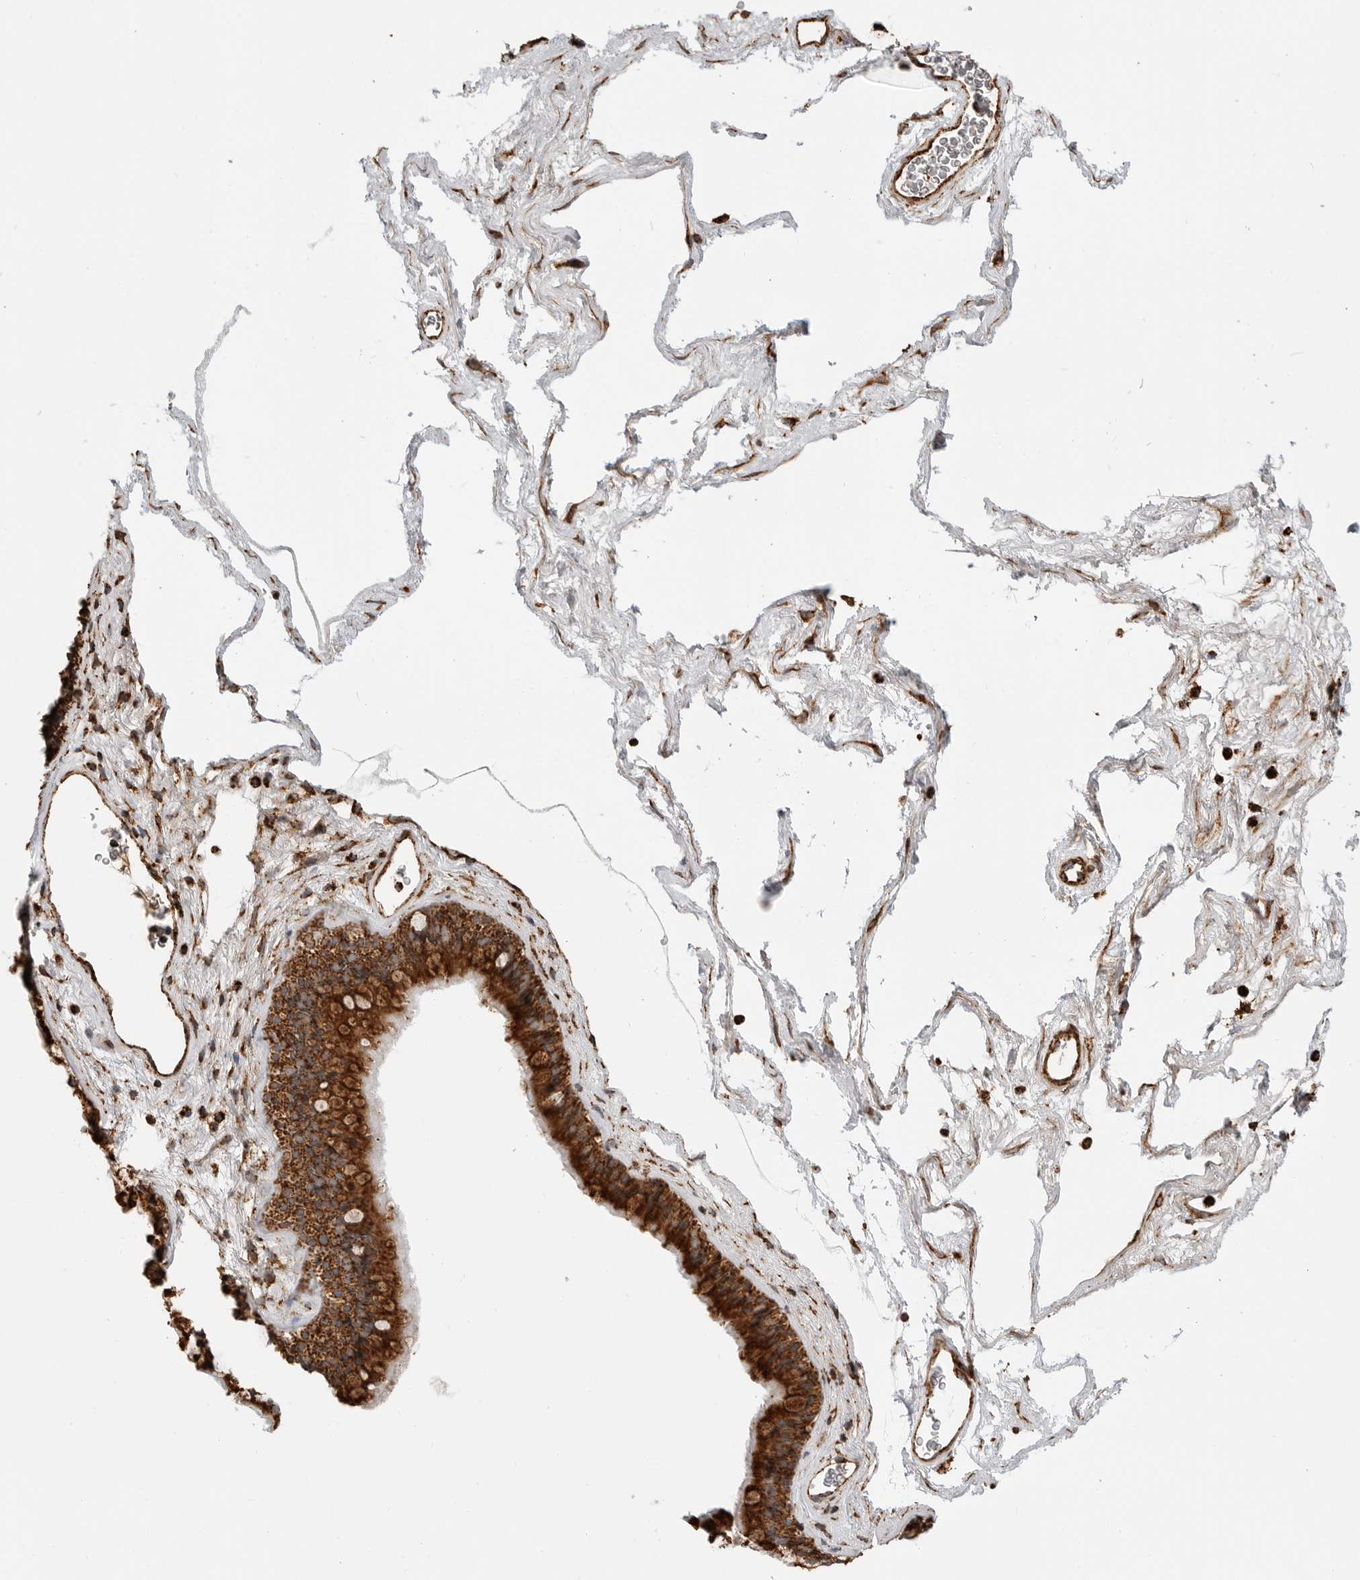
{"staining": {"intensity": "strong", "quantity": ">75%", "location": "cytoplasmic/membranous"}, "tissue": "nasopharynx", "cell_type": "Respiratory epithelial cells", "image_type": "normal", "snomed": [{"axis": "morphology", "description": "Normal tissue, NOS"}, {"axis": "morphology", "description": "Inflammation, NOS"}, {"axis": "topography", "description": "Nasopharynx"}], "caption": "An immunohistochemistry photomicrograph of benign tissue is shown. Protein staining in brown highlights strong cytoplasmic/membranous positivity in nasopharynx within respiratory epithelial cells. The staining was performed using DAB (3,3'-diaminobenzidine) to visualize the protein expression in brown, while the nuclei were stained in blue with hematoxylin (Magnification: 20x).", "gene": "BMP2K", "patient": {"sex": "male", "age": 48}}